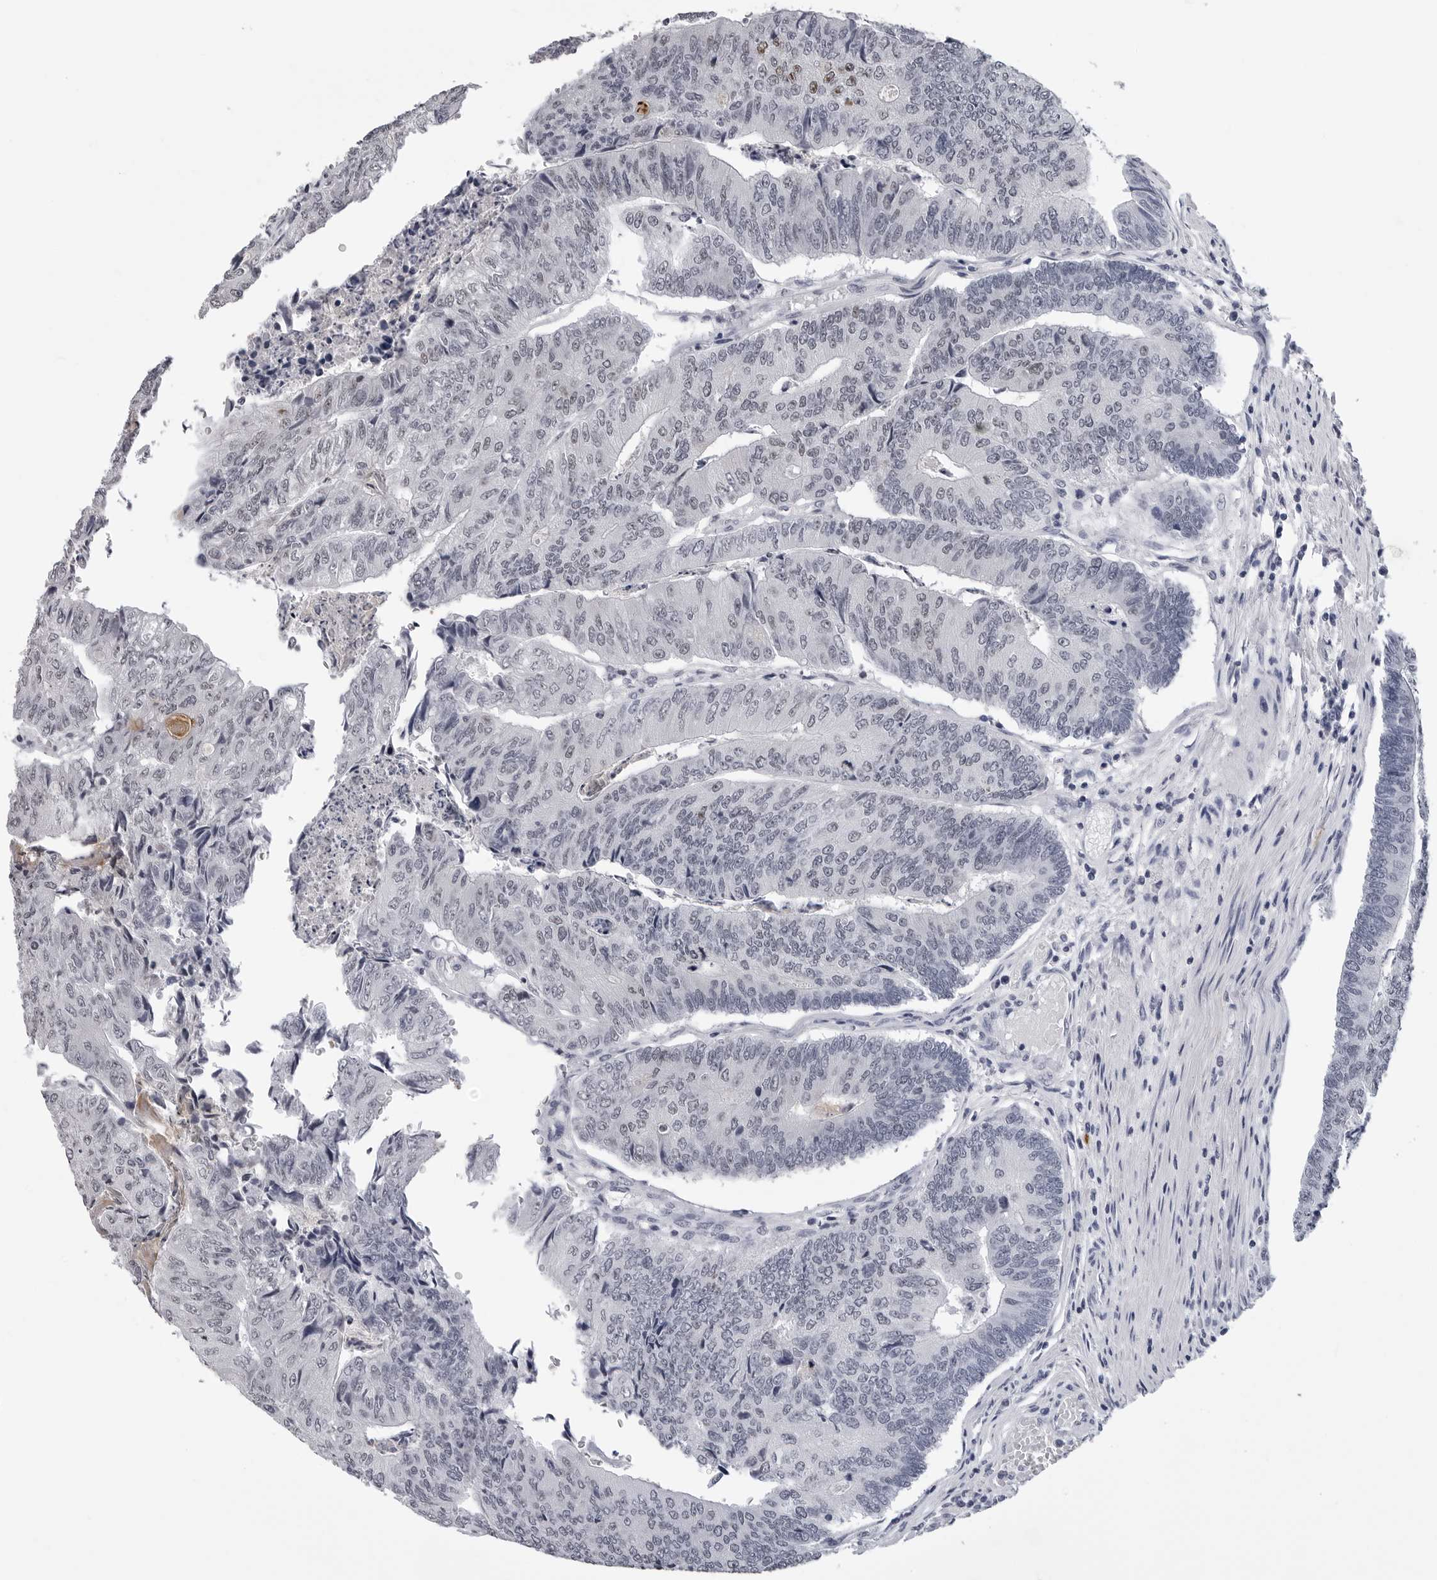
{"staining": {"intensity": "weak", "quantity": "<25%", "location": "nuclear"}, "tissue": "colorectal cancer", "cell_type": "Tumor cells", "image_type": "cancer", "snomed": [{"axis": "morphology", "description": "Adenocarcinoma, NOS"}, {"axis": "topography", "description": "Colon"}], "caption": "This is a micrograph of IHC staining of adenocarcinoma (colorectal), which shows no expression in tumor cells.", "gene": "GNL2", "patient": {"sex": "female", "age": 67}}